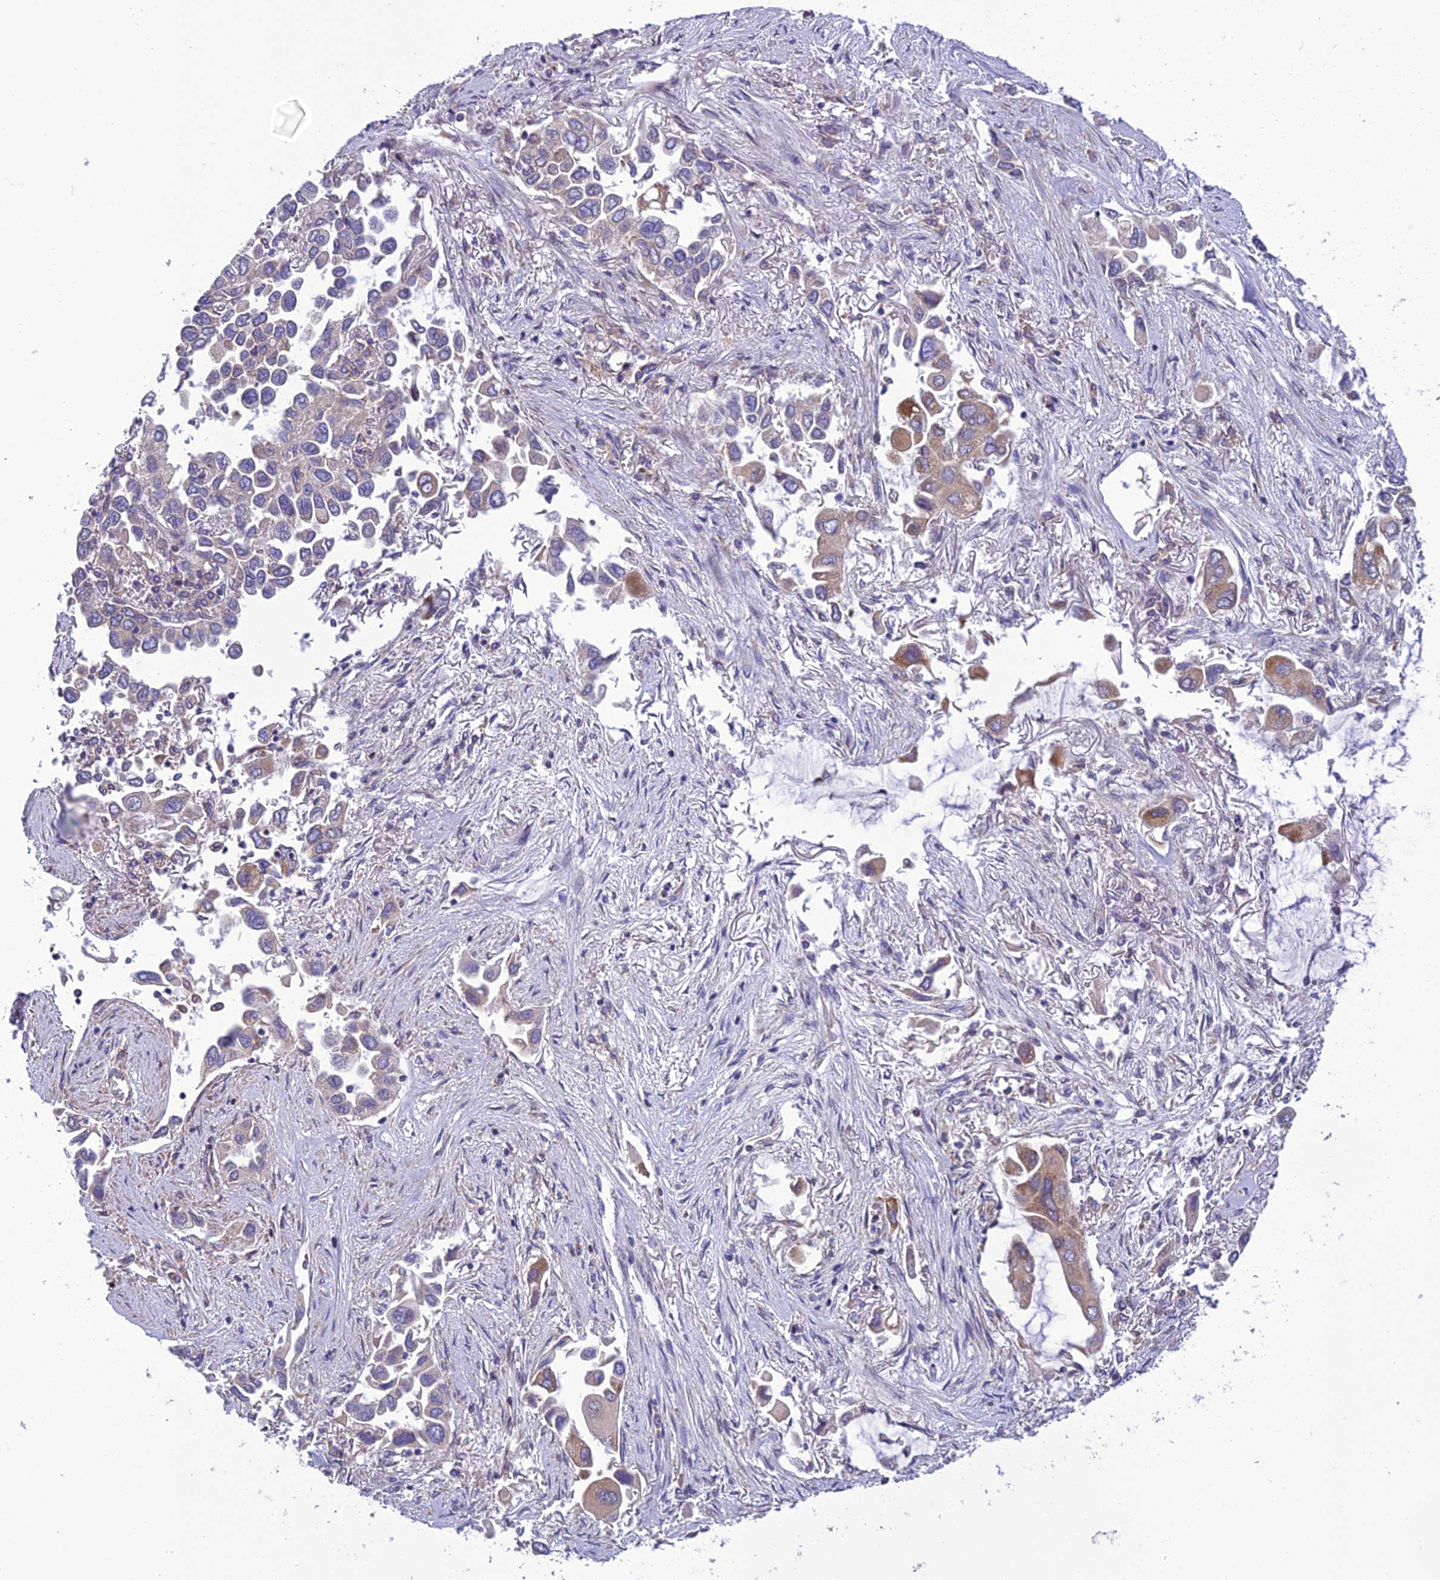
{"staining": {"intensity": "moderate", "quantity": "<25%", "location": "cytoplasmic/membranous"}, "tissue": "lung cancer", "cell_type": "Tumor cells", "image_type": "cancer", "snomed": [{"axis": "morphology", "description": "Adenocarcinoma, NOS"}, {"axis": "topography", "description": "Lung"}], "caption": "Immunohistochemistry staining of lung adenocarcinoma, which shows low levels of moderate cytoplasmic/membranous staining in approximately <25% of tumor cells indicating moderate cytoplasmic/membranous protein staining. The staining was performed using DAB (brown) for protein detection and nuclei were counterstained in hematoxylin (blue).", "gene": "GIMAP1", "patient": {"sex": "female", "age": 76}}